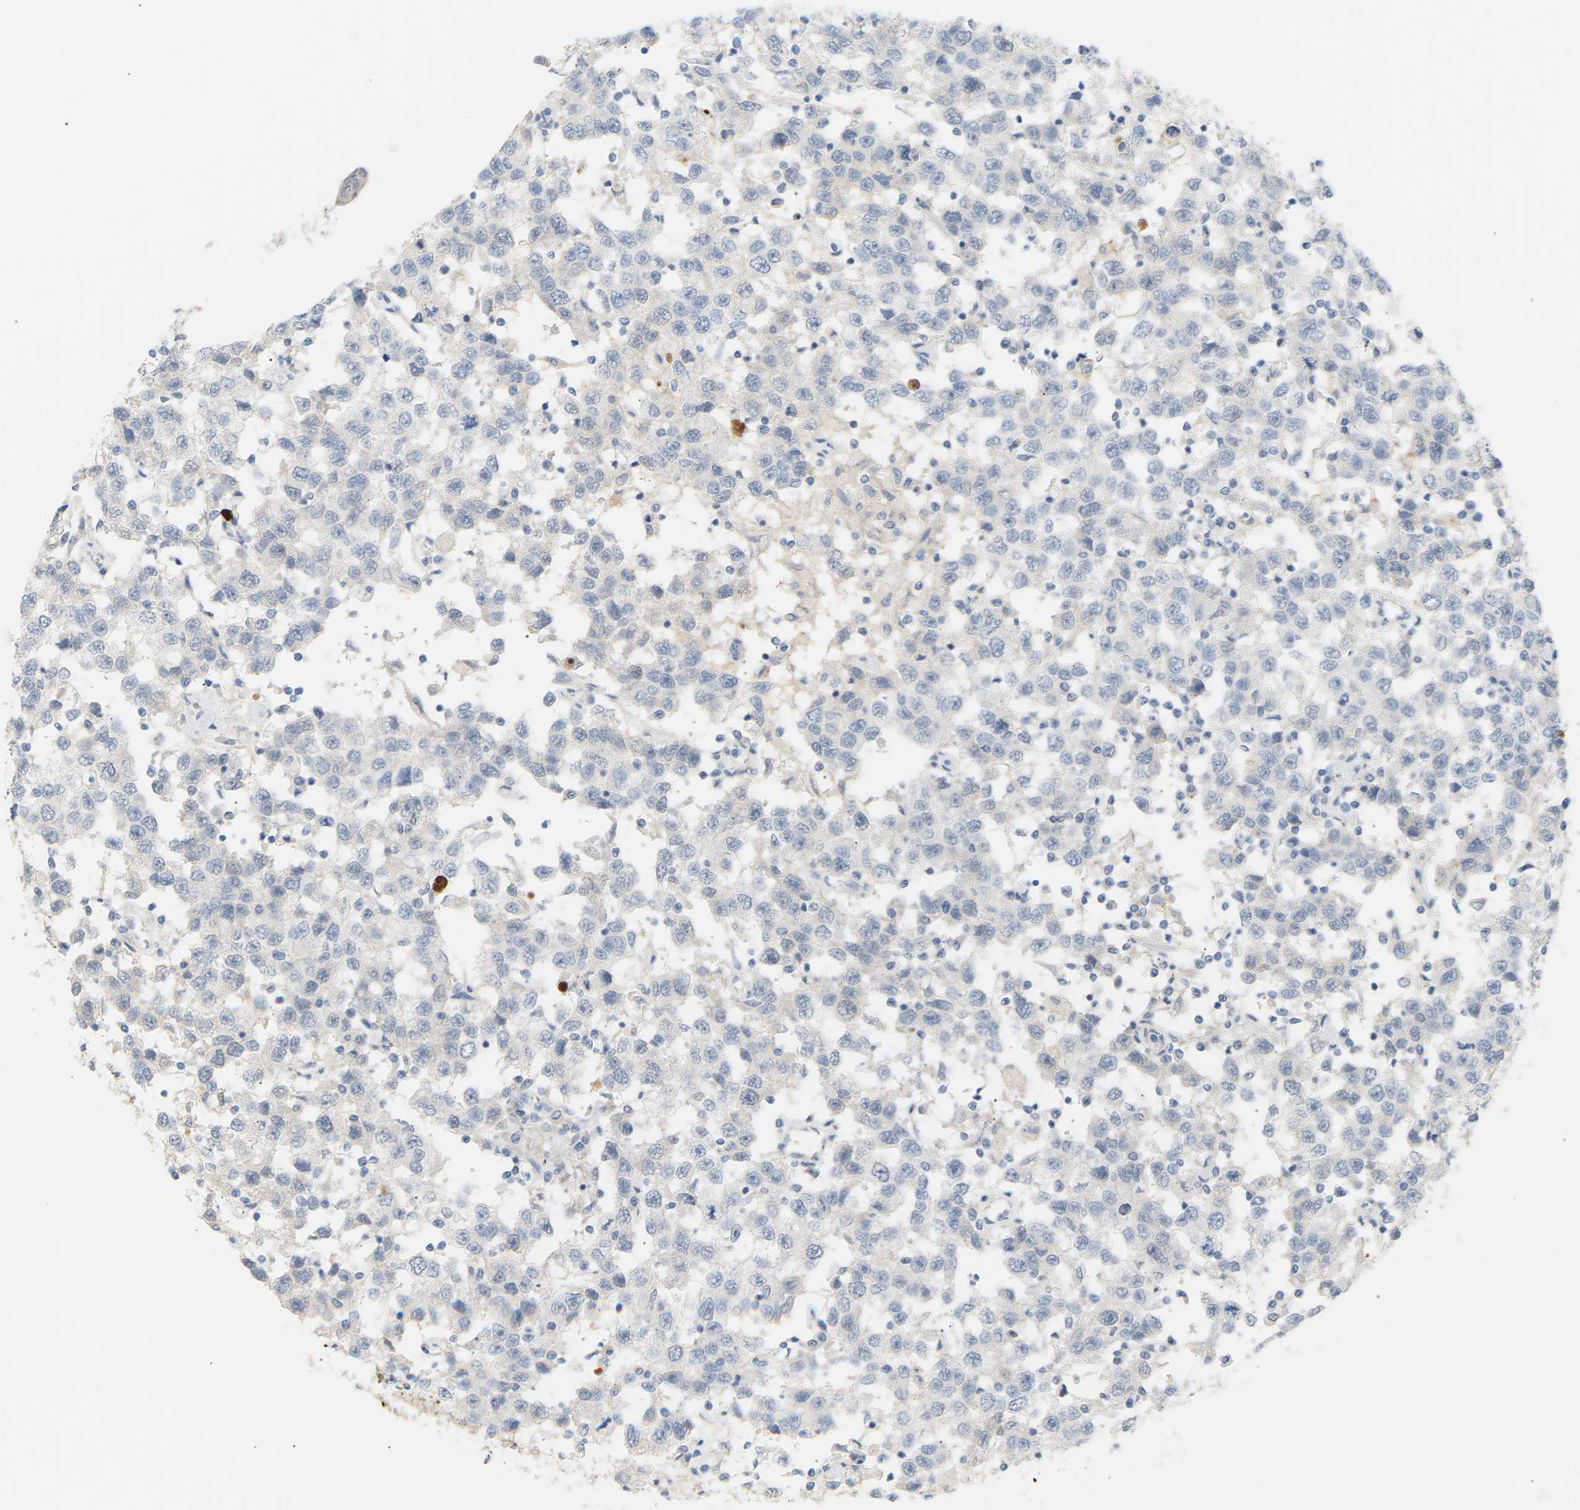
{"staining": {"intensity": "negative", "quantity": "none", "location": "none"}, "tissue": "testis cancer", "cell_type": "Tumor cells", "image_type": "cancer", "snomed": [{"axis": "morphology", "description": "Seminoma, NOS"}, {"axis": "topography", "description": "Testis"}], "caption": "The IHC histopathology image has no significant expression in tumor cells of testis seminoma tissue.", "gene": "CLU", "patient": {"sex": "male", "age": 41}}